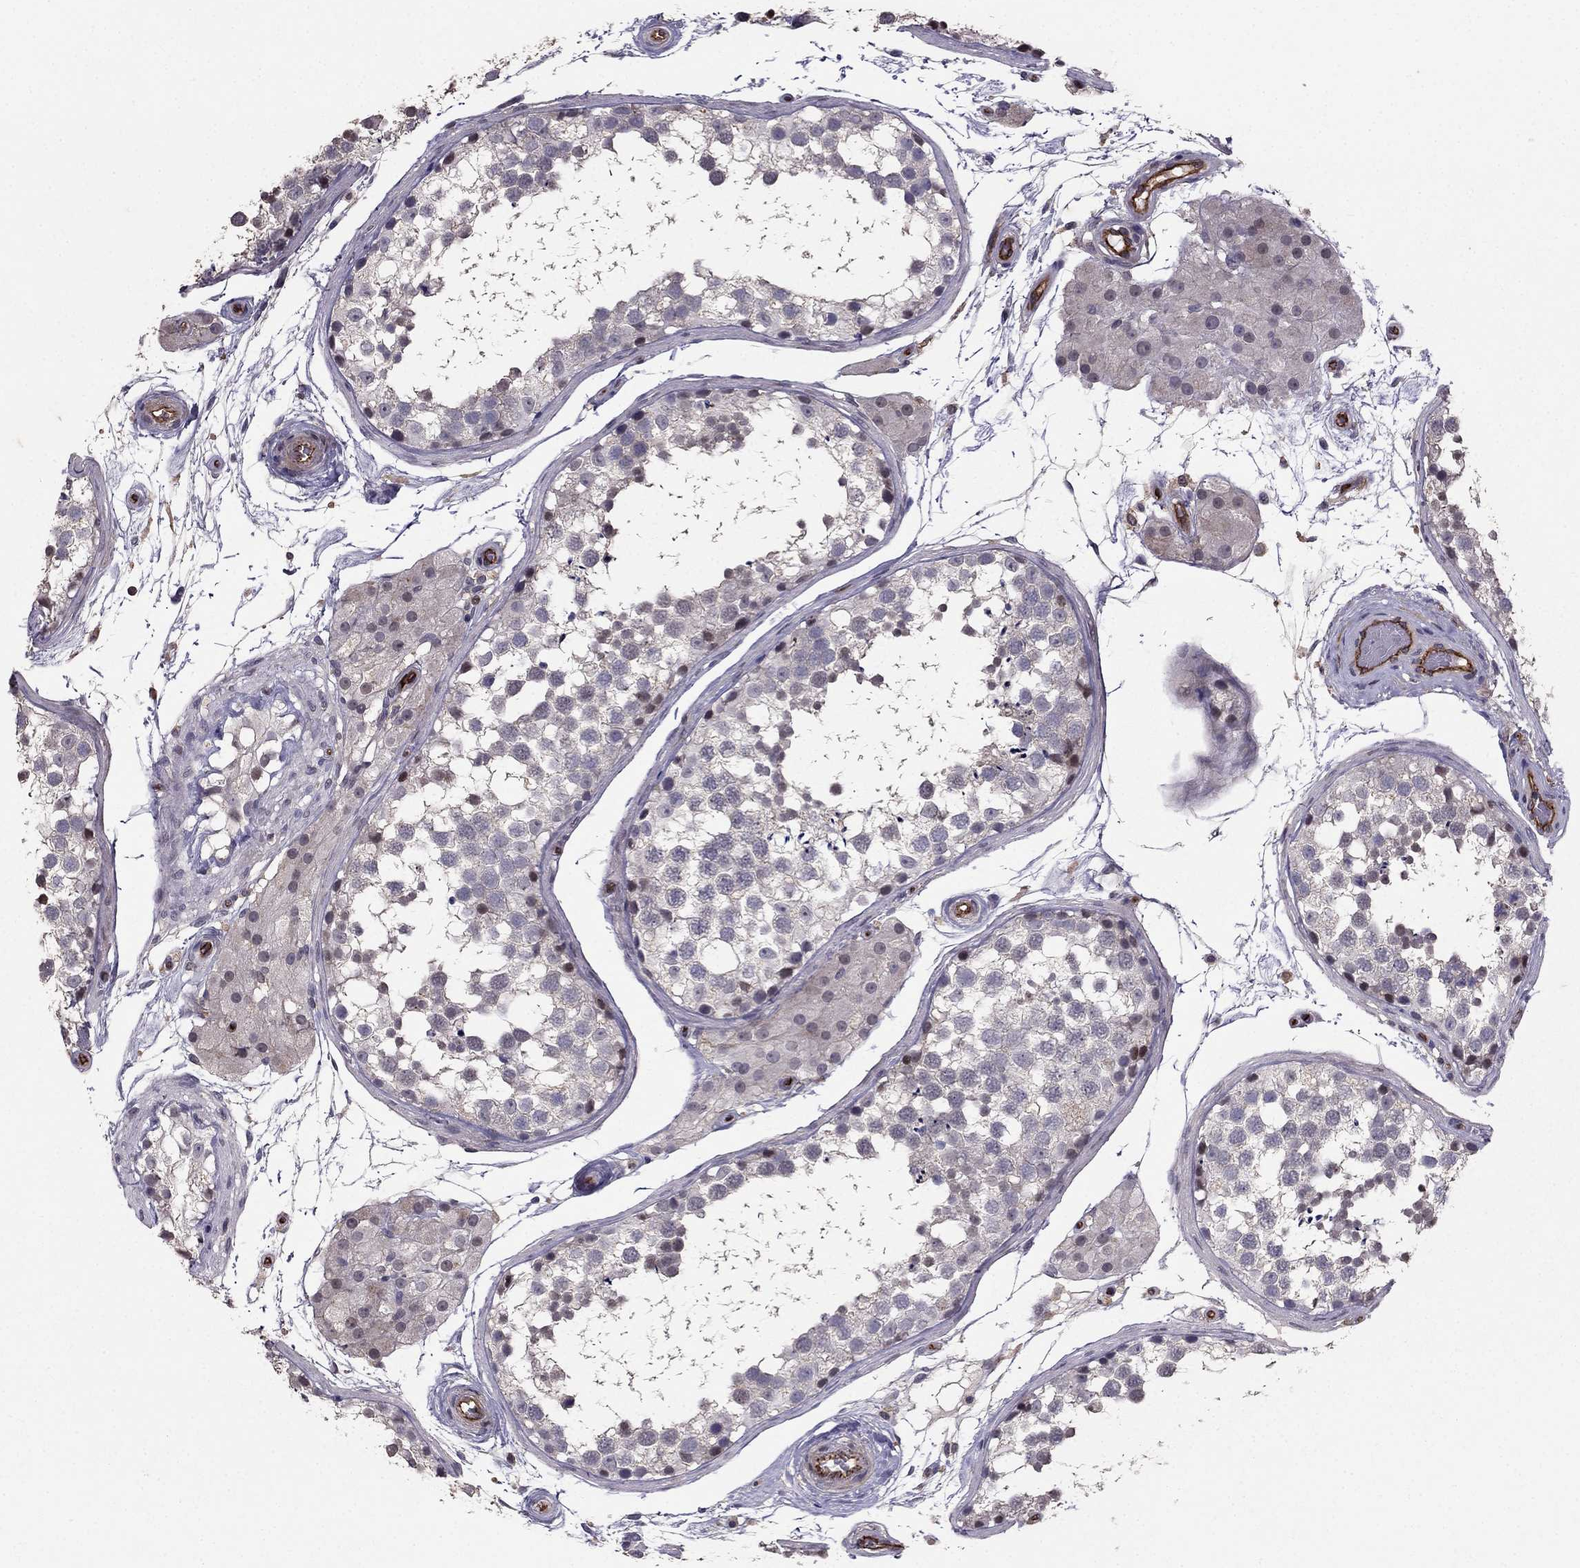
{"staining": {"intensity": "negative", "quantity": "none", "location": "none"}, "tissue": "testis", "cell_type": "Cells in seminiferous ducts", "image_type": "normal", "snomed": [{"axis": "morphology", "description": "Normal tissue, NOS"}, {"axis": "morphology", "description": "Seminoma, NOS"}, {"axis": "topography", "description": "Testis"}], "caption": "Immunohistochemistry (IHC) micrograph of normal testis: human testis stained with DAB demonstrates no significant protein positivity in cells in seminiferous ducts.", "gene": "RASIP1", "patient": {"sex": "male", "age": 65}}